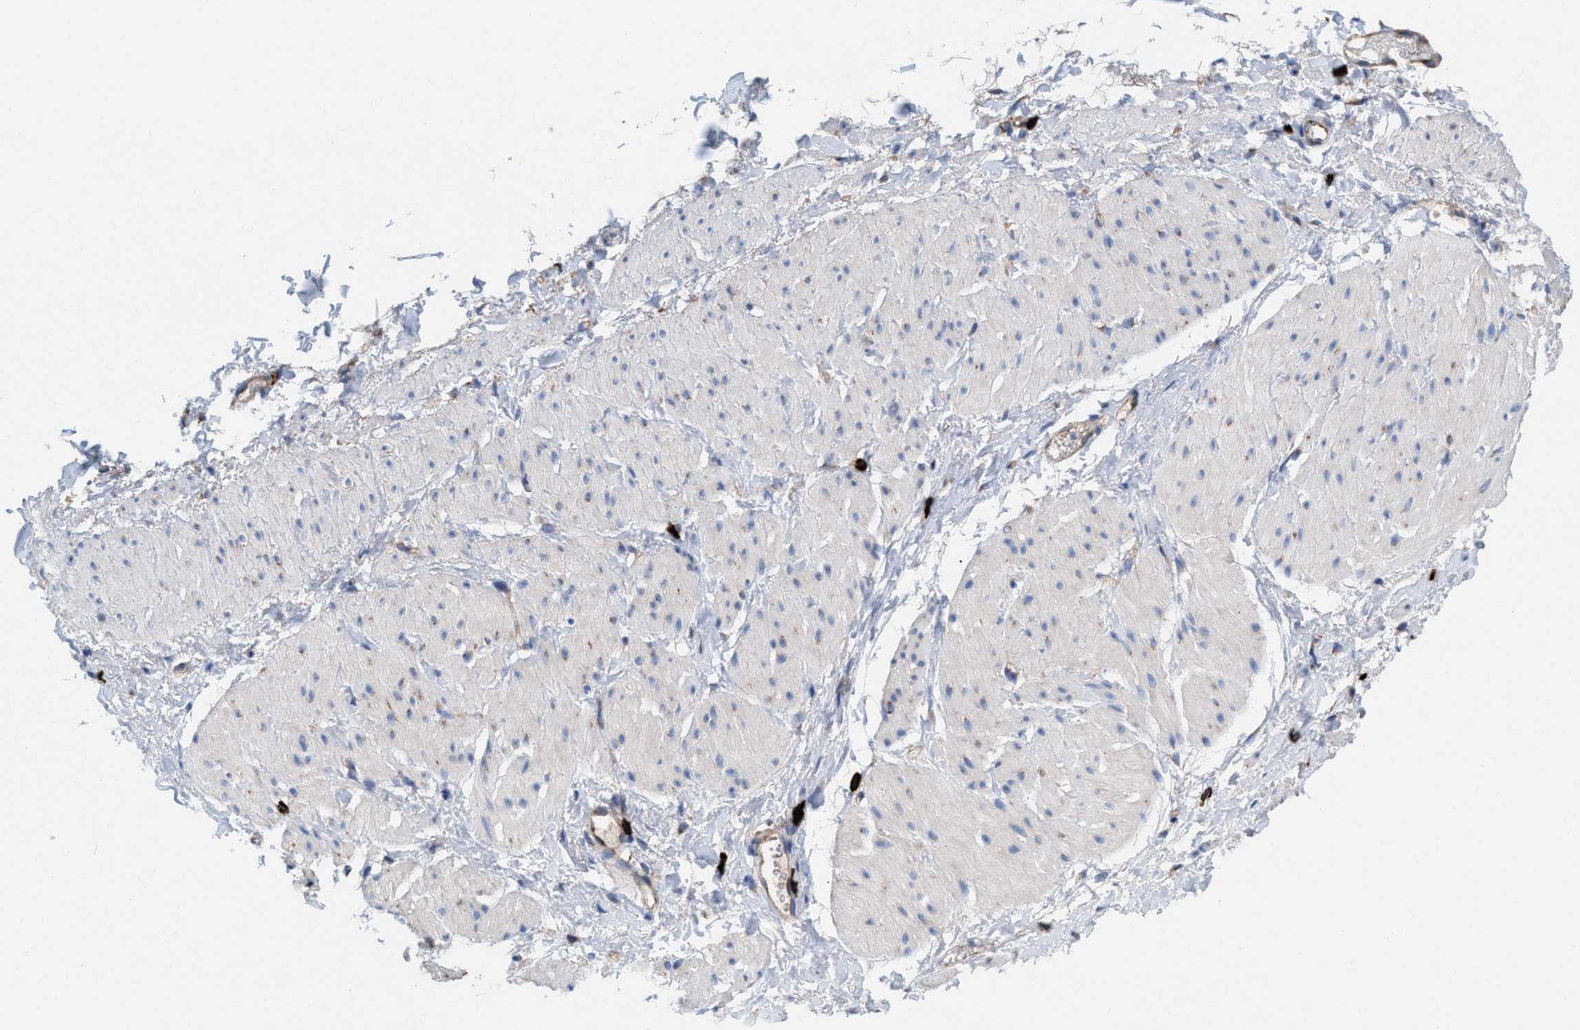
{"staining": {"intensity": "negative", "quantity": "none", "location": "none"}, "tissue": "smooth muscle", "cell_type": "Smooth muscle cells", "image_type": "normal", "snomed": [{"axis": "morphology", "description": "Normal tissue, NOS"}, {"axis": "topography", "description": "Smooth muscle"}], "caption": "IHC photomicrograph of benign smooth muscle stained for a protein (brown), which shows no staining in smooth muscle cells.", "gene": "NYAP1", "patient": {"sex": "male", "age": 16}}